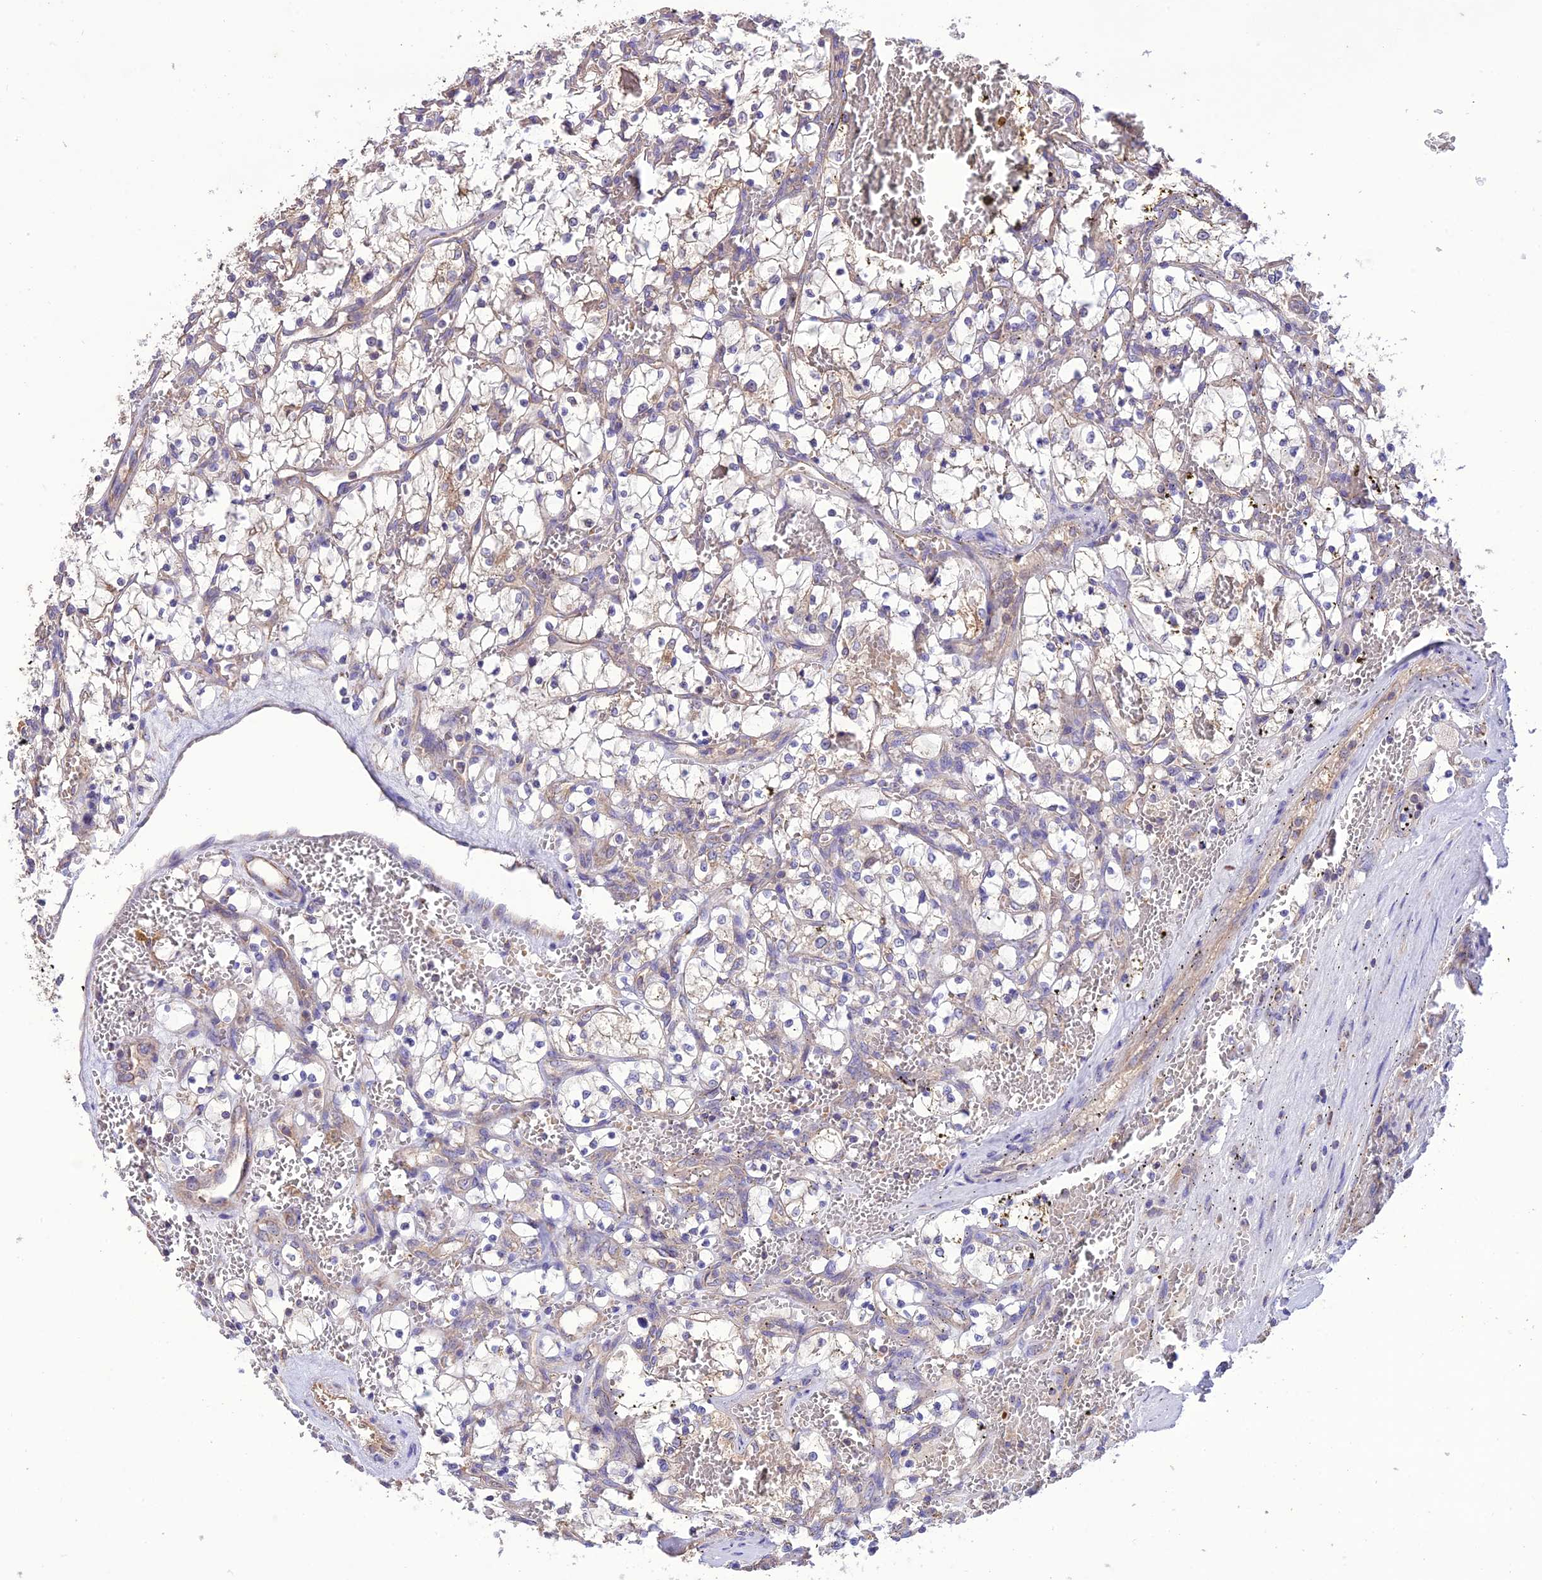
{"staining": {"intensity": "negative", "quantity": "none", "location": "none"}, "tissue": "renal cancer", "cell_type": "Tumor cells", "image_type": "cancer", "snomed": [{"axis": "morphology", "description": "Adenocarcinoma, NOS"}, {"axis": "topography", "description": "Kidney"}], "caption": "Tumor cells show no significant protein expression in renal adenocarcinoma.", "gene": "NDUFAF1", "patient": {"sex": "female", "age": 69}}